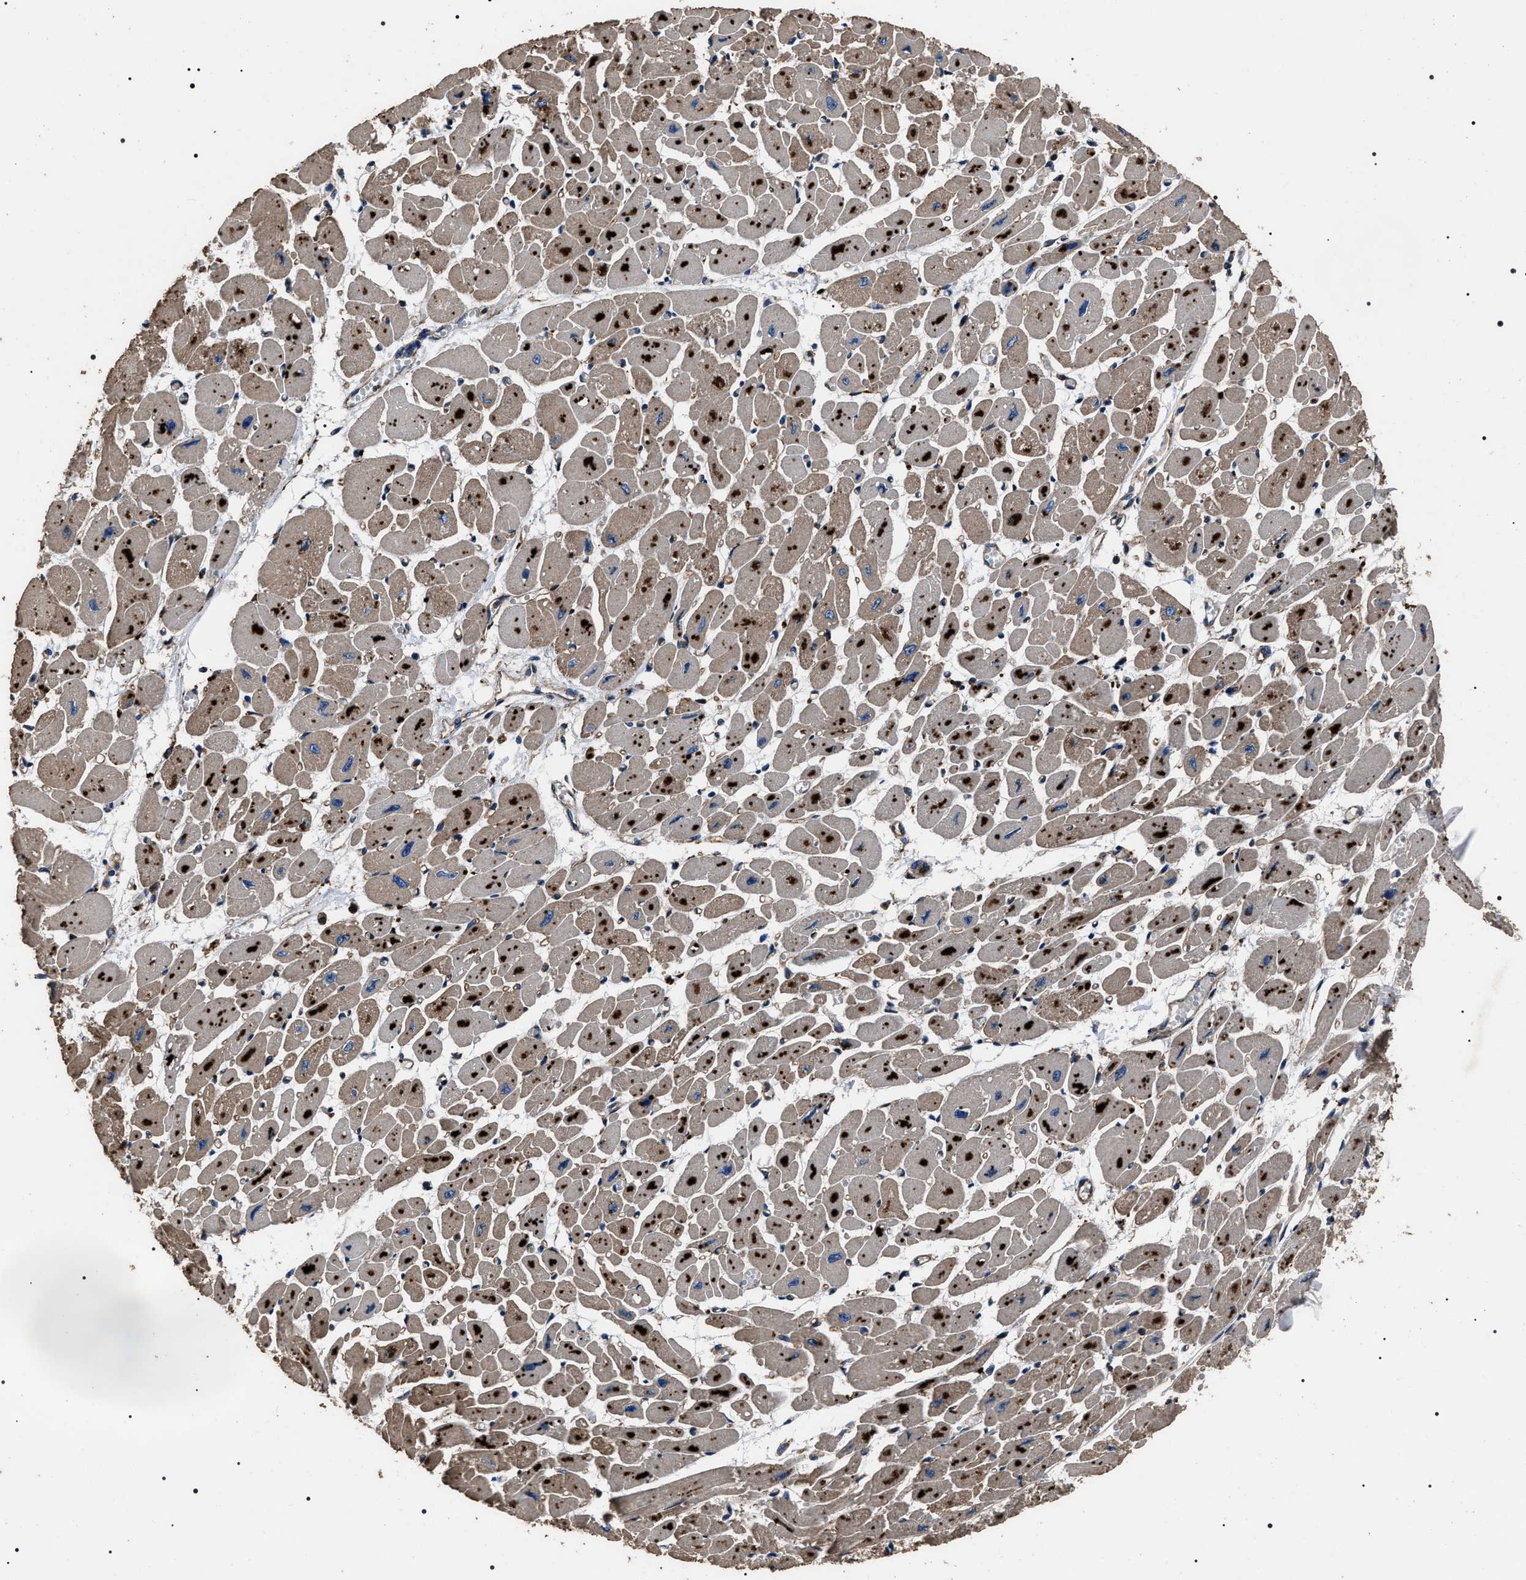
{"staining": {"intensity": "strong", "quantity": "25%-75%", "location": "cytoplasmic/membranous"}, "tissue": "heart muscle", "cell_type": "Cardiomyocytes", "image_type": "normal", "snomed": [{"axis": "morphology", "description": "Normal tissue, NOS"}, {"axis": "topography", "description": "Heart"}], "caption": "Immunohistochemistry (IHC) photomicrograph of normal human heart muscle stained for a protein (brown), which demonstrates high levels of strong cytoplasmic/membranous staining in about 25%-75% of cardiomyocytes.", "gene": "HSCB", "patient": {"sex": "female", "age": 54}}